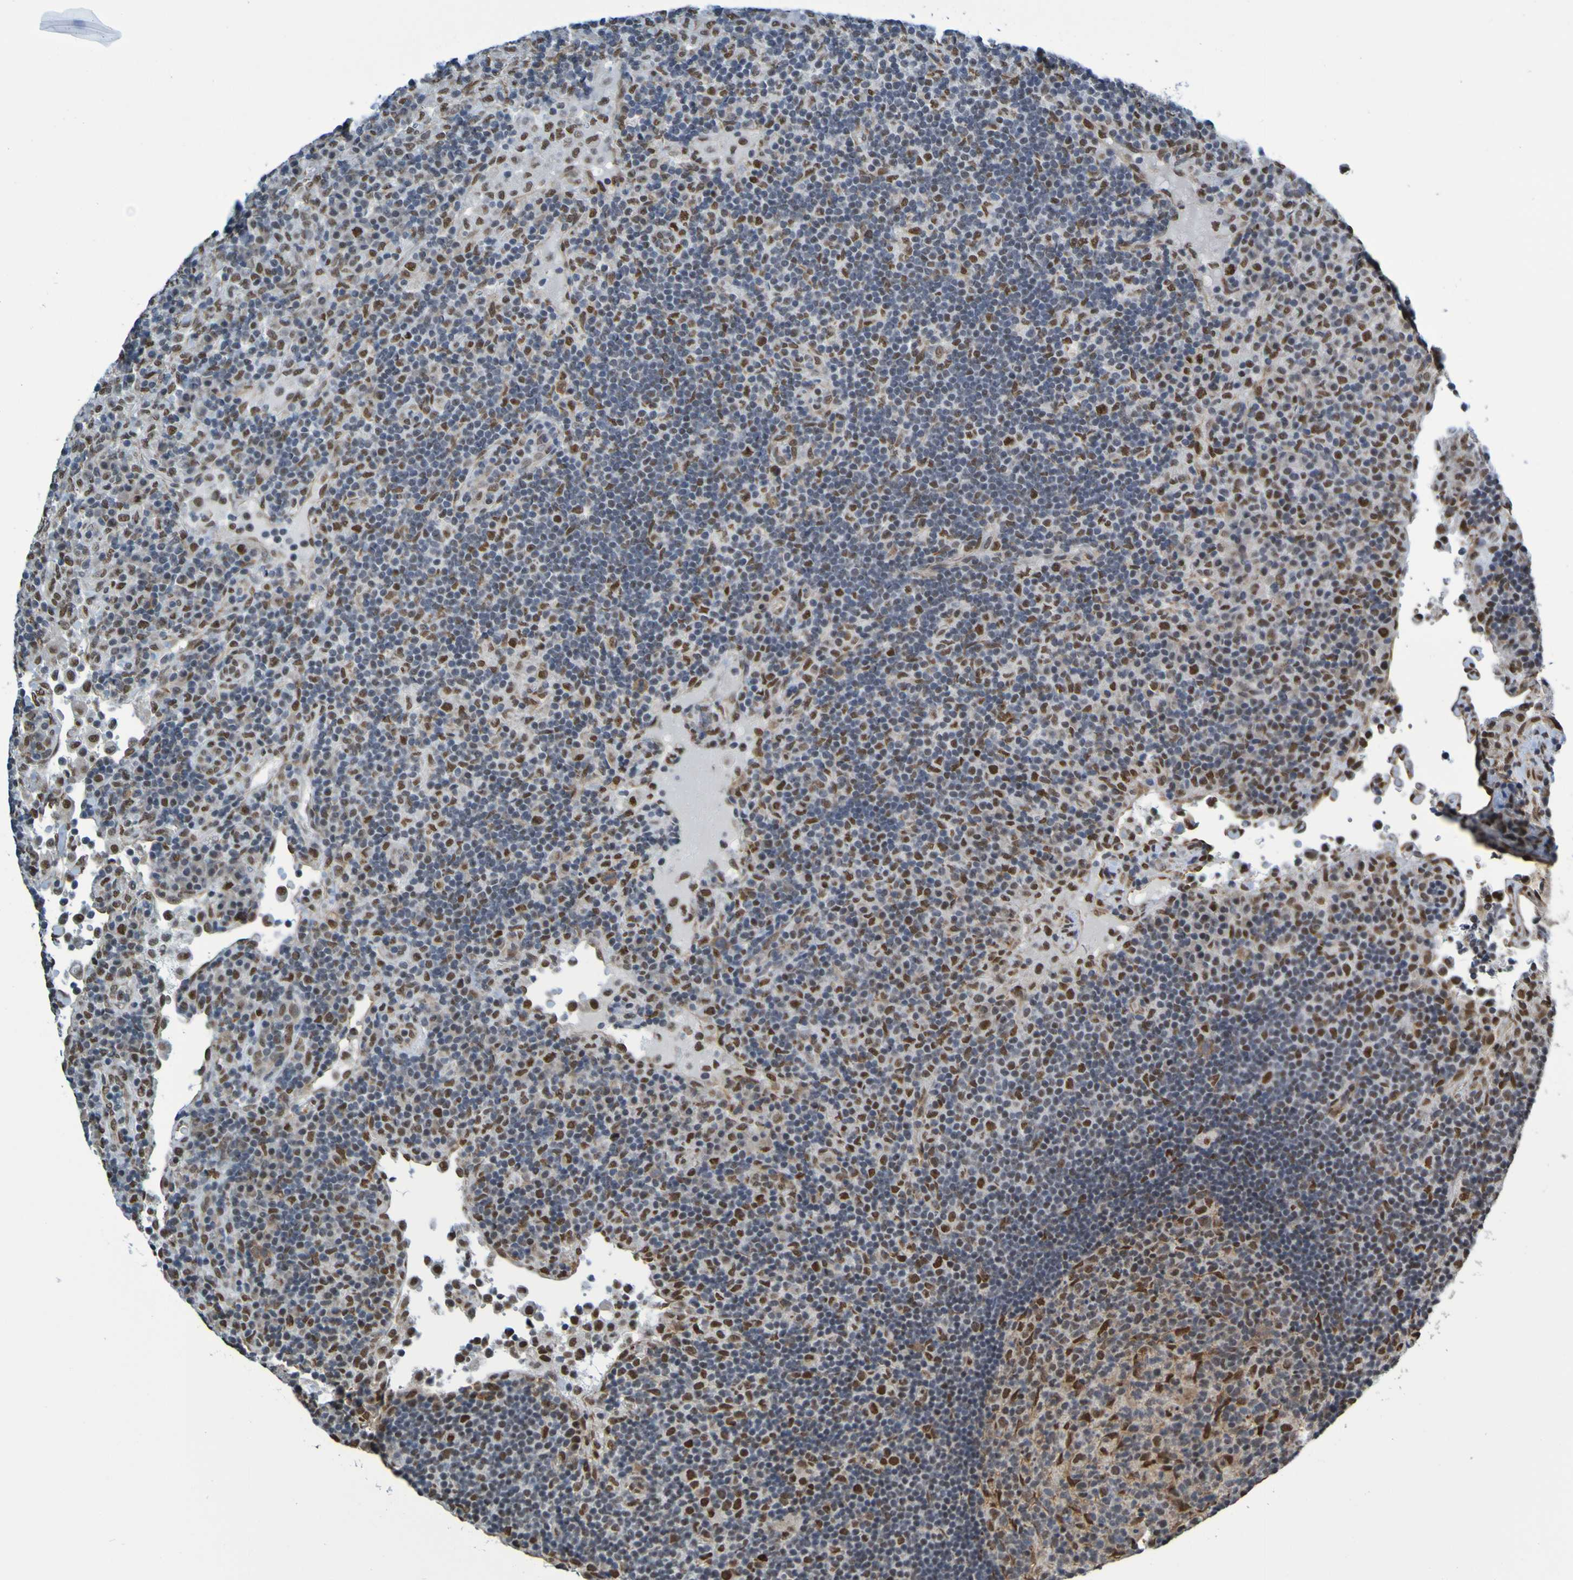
{"staining": {"intensity": "strong", "quantity": ">75%", "location": "nuclear"}, "tissue": "lymph node", "cell_type": "Germinal center cells", "image_type": "normal", "snomed": [{"axis": "morphology", "description": "Normal tissue, NOS"}, {"axis": "topography", "description": "Lymph node"}], "caption": "Strong nuclear protein staining is appreciated in approximately >75% of germinal center cells in lymph node. The staining was performed using DAB (3,3'-diaminobenzidine) to visualize the protein expression in brown, while the nuclei were stained in blue with hematoxylin (Magnification: 20x).", "gene": "HDAC2", "patient": {"sex": "female", "age": 53}}